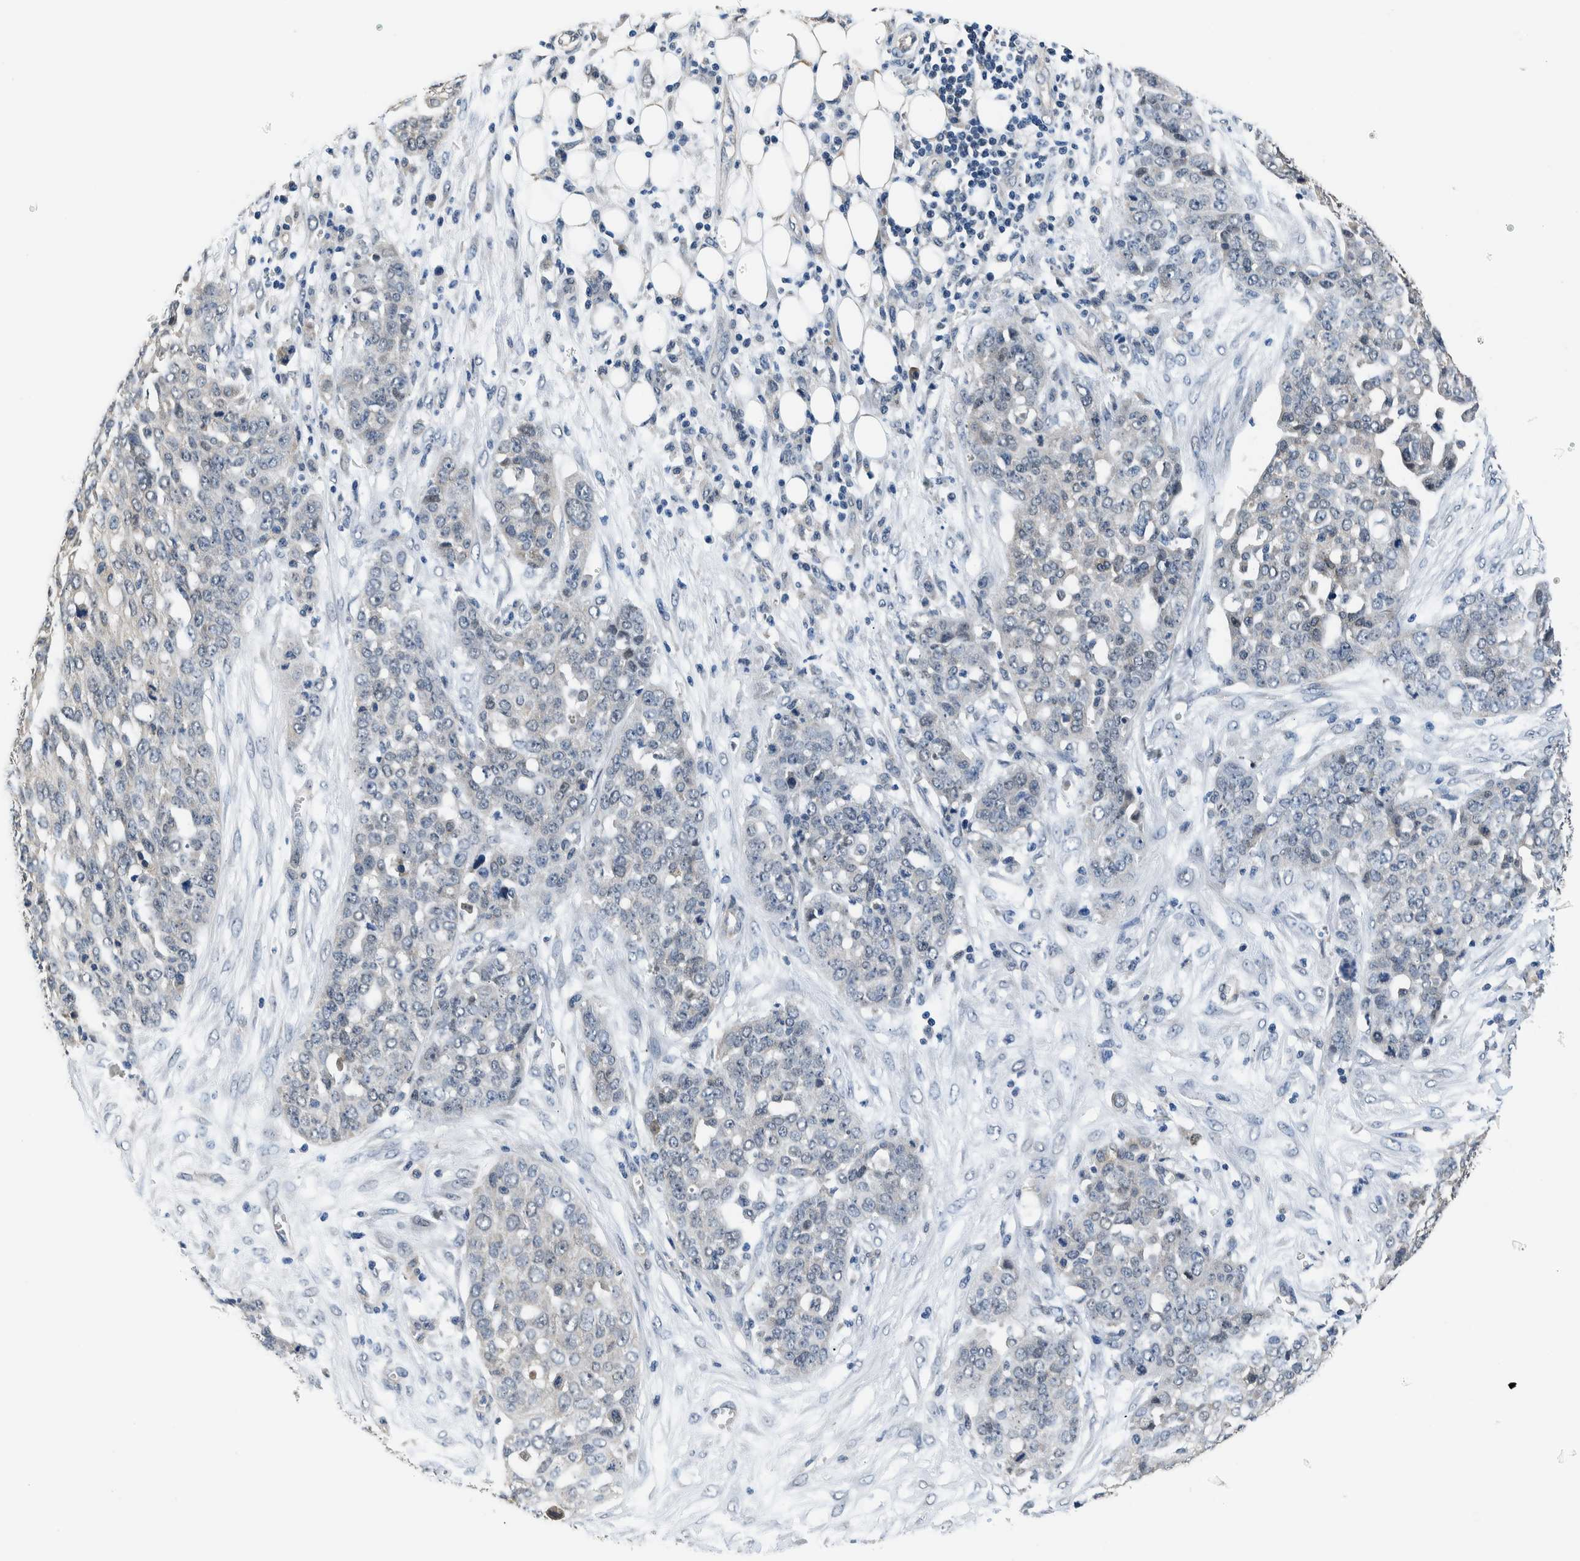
{"staining": {"intensity": "negative", "quantity": "none", "location": "none"}, "tissue": "ovarian cancer", "cell_type": "Tumor cells", "image_type": "cancer", "snomed": [{"axis": "morphology", "description": "Cystadenocarcinoma, serous, NOS"}, {"axis": "topography", "description": "Soft tissue"}, {"axis": "topography", "description": "Ovary"}], "caption": "IHC micrograph of ovarian cancer (serous cystadenocarcinoma) stained for a protein (brown), which exhibits no staining in tumor cells.", "gene": "NIBAN2", "patient": {"sex": "female", "age": 57}}